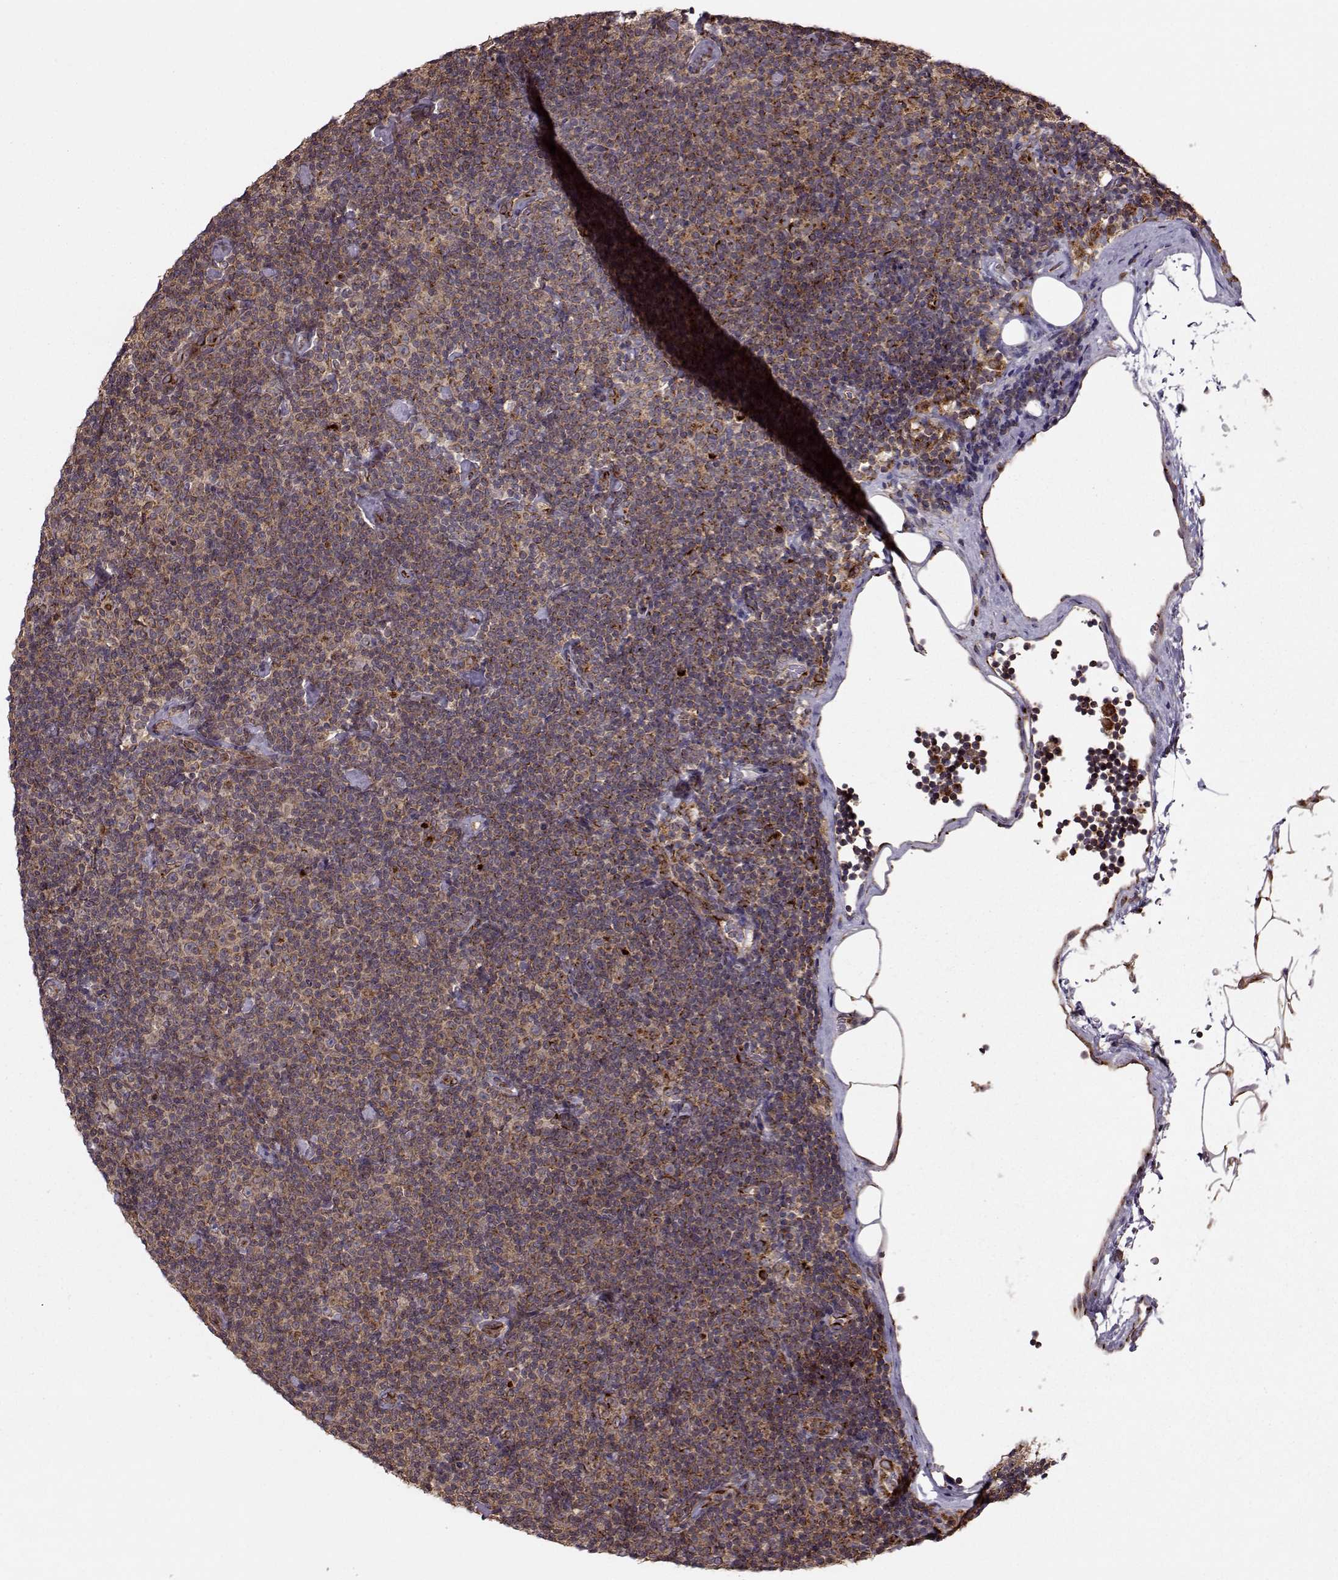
{"staining": {"intensity": "weak", "quantity": ">75%", "location": "cytoplasmic/membranous"}, "tissue": "lymphoma", "cell_type": "Tumor cells", "image_type": "cancer", "snomed": [{"axis": "morphology", "description": "Malignant lymphoma, non-Hodgkin's type, Low grade"}, {"axis": "topography", "description": "Lymph node"}], "caption": "The immunohistochemical stain highlights weak cytoplasmic/membranous expression in tumor cells of lymphoma tissue. Using DAB (3,3'-diaminobenzidine) (brown) and hematoxylin (blue) stains, captured at high magnification using brightfield microscopy.", "gene": "YIPF5", "patient": {"sex": "male", "age": 81}}